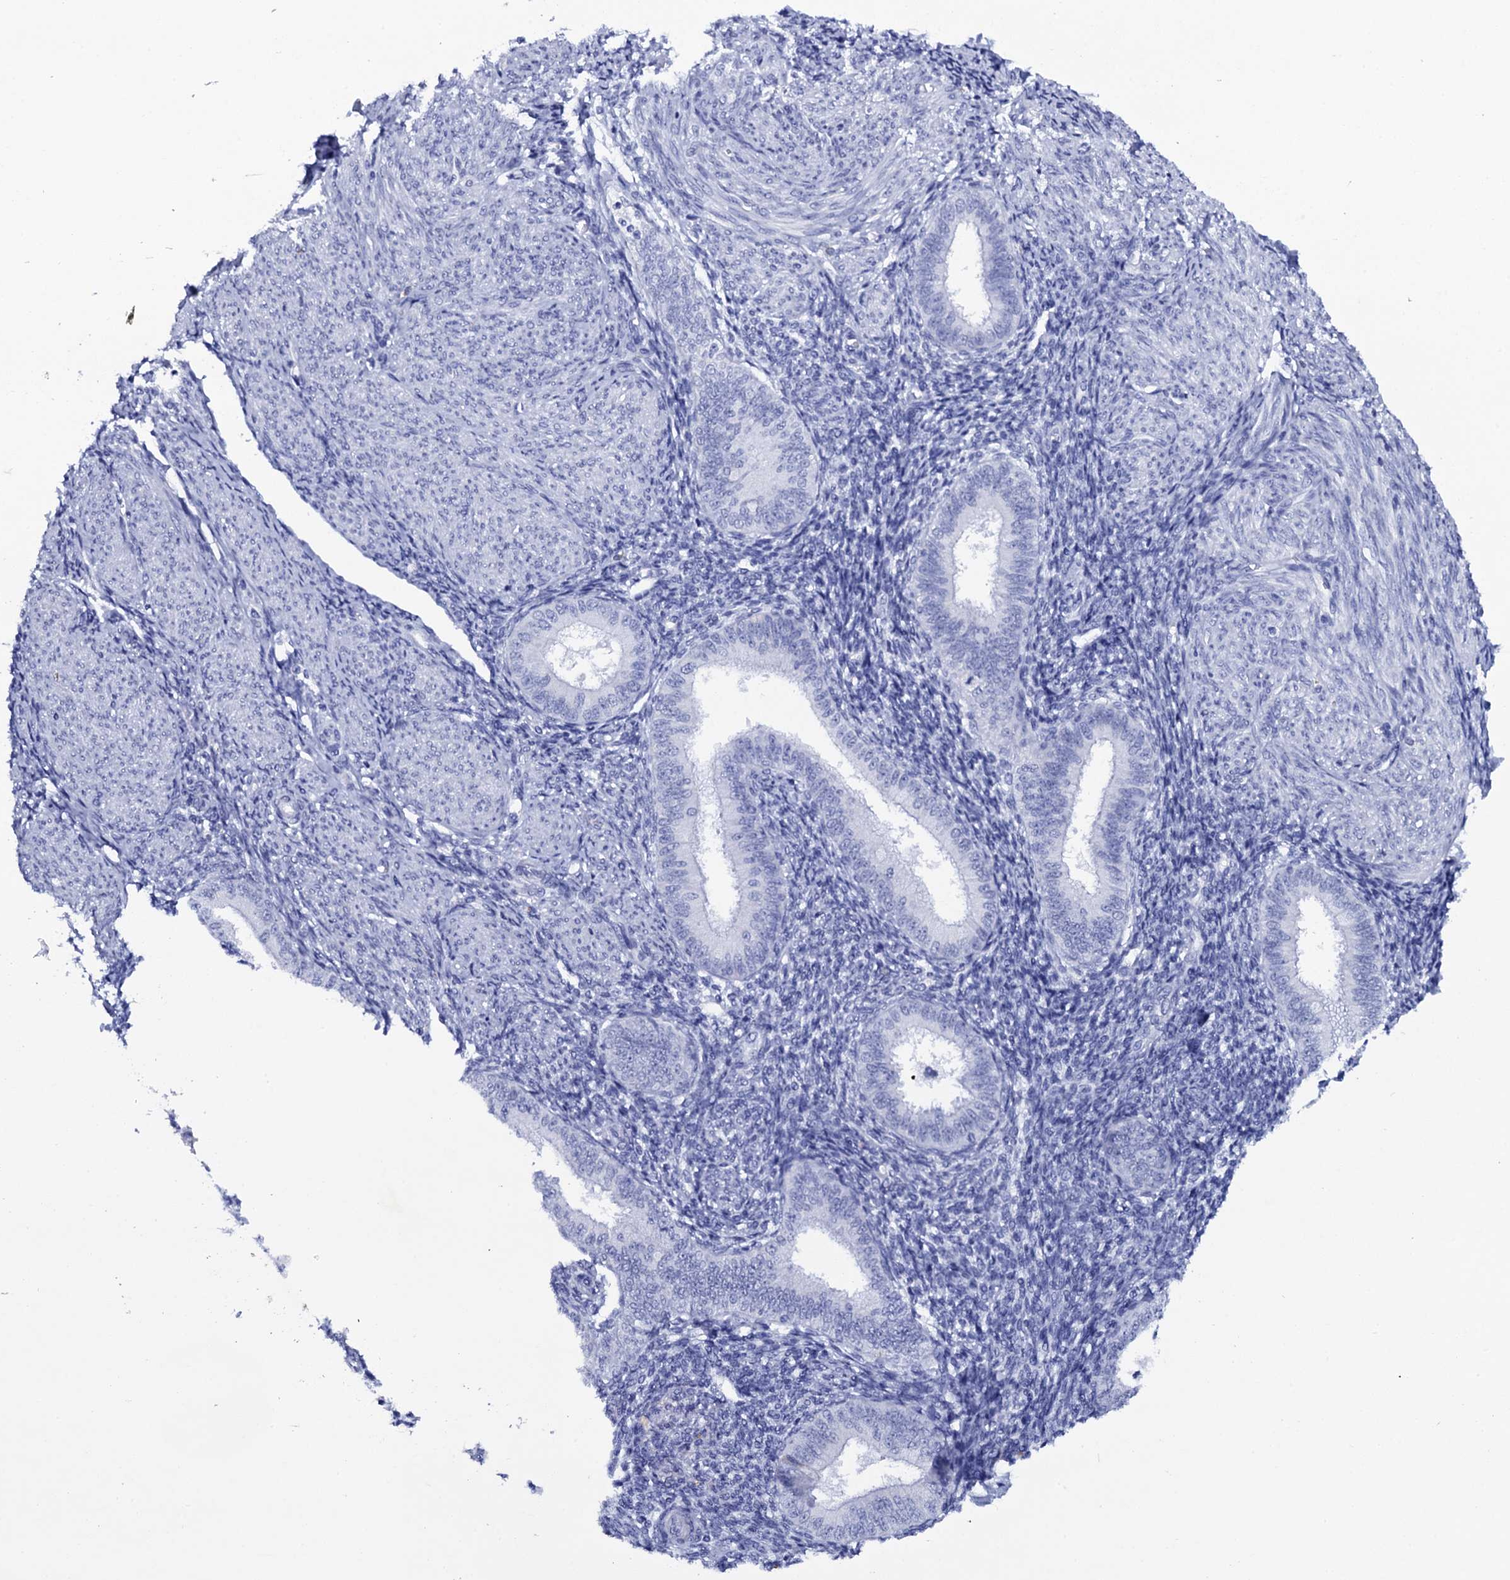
{"staining": {"intensity": "negative", "quantity": "none", "location": "none"}, "tissue": "endometrium", "cell_type": "Cells in endometrial stroma", "image_type": "normal", "snomed": [{"axis": "morphology", "description": "Normal tissue, NOS"}, {"axis": "topography", "description": "Uterus"}, {"axis": "topography", "description": "Endometrium"}], "caption": "Cells in endometrial stroma show no significant staining in benign endometrium. (Brightfield microscopy of DAB (3,3'-diaminobenzidine) immunohistochemistry (IHC) at high magnification).", "gene": "ITPRID2", "patient": {"sex": "female", "age": 48}}